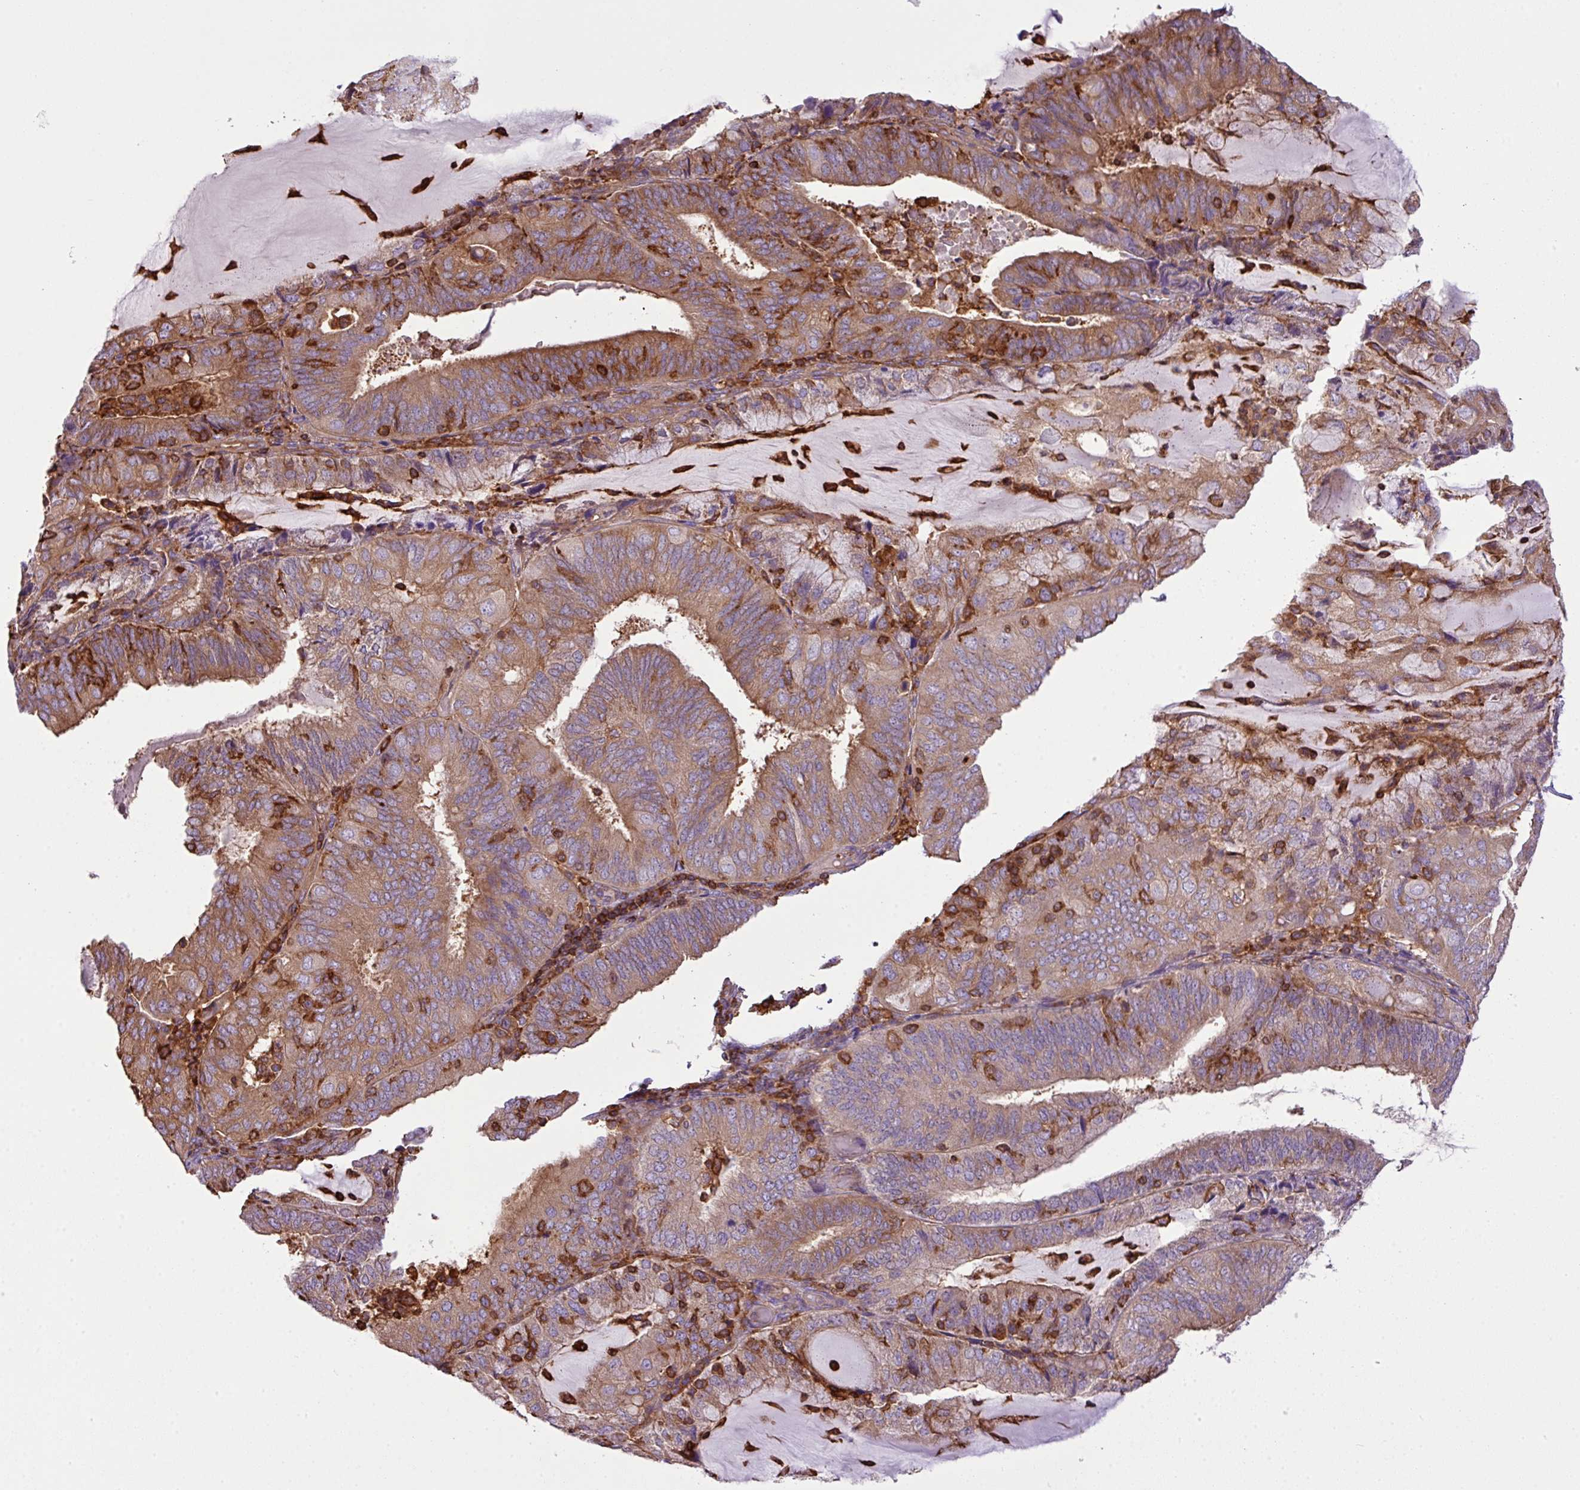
{"staining": {"intensity": "moderate", "quantity": ">75%", "location": "cytoplasmic/membranous"}, "tissue": "endometrial cancer", "cell_type": "Tumor cells", "image_type": "cancer", "snomed": [{"axis": "morphology", "description": "Adenocarcinoma, NOS"}, {"axis": "topography", "description": "Endometrium"}], "caption": "A brown stain highlights moderate cytoplasmic/membranous positivity of a protein in human endometrial cancer tumor cells. The staining was performed using DAB to visualize the protein expression in brown, while the nuclei were stained in blue with hematoxylin (Magnification: 20x).", "gene": "PGAP6", "patient": {"sex": "female", "age": 81}}